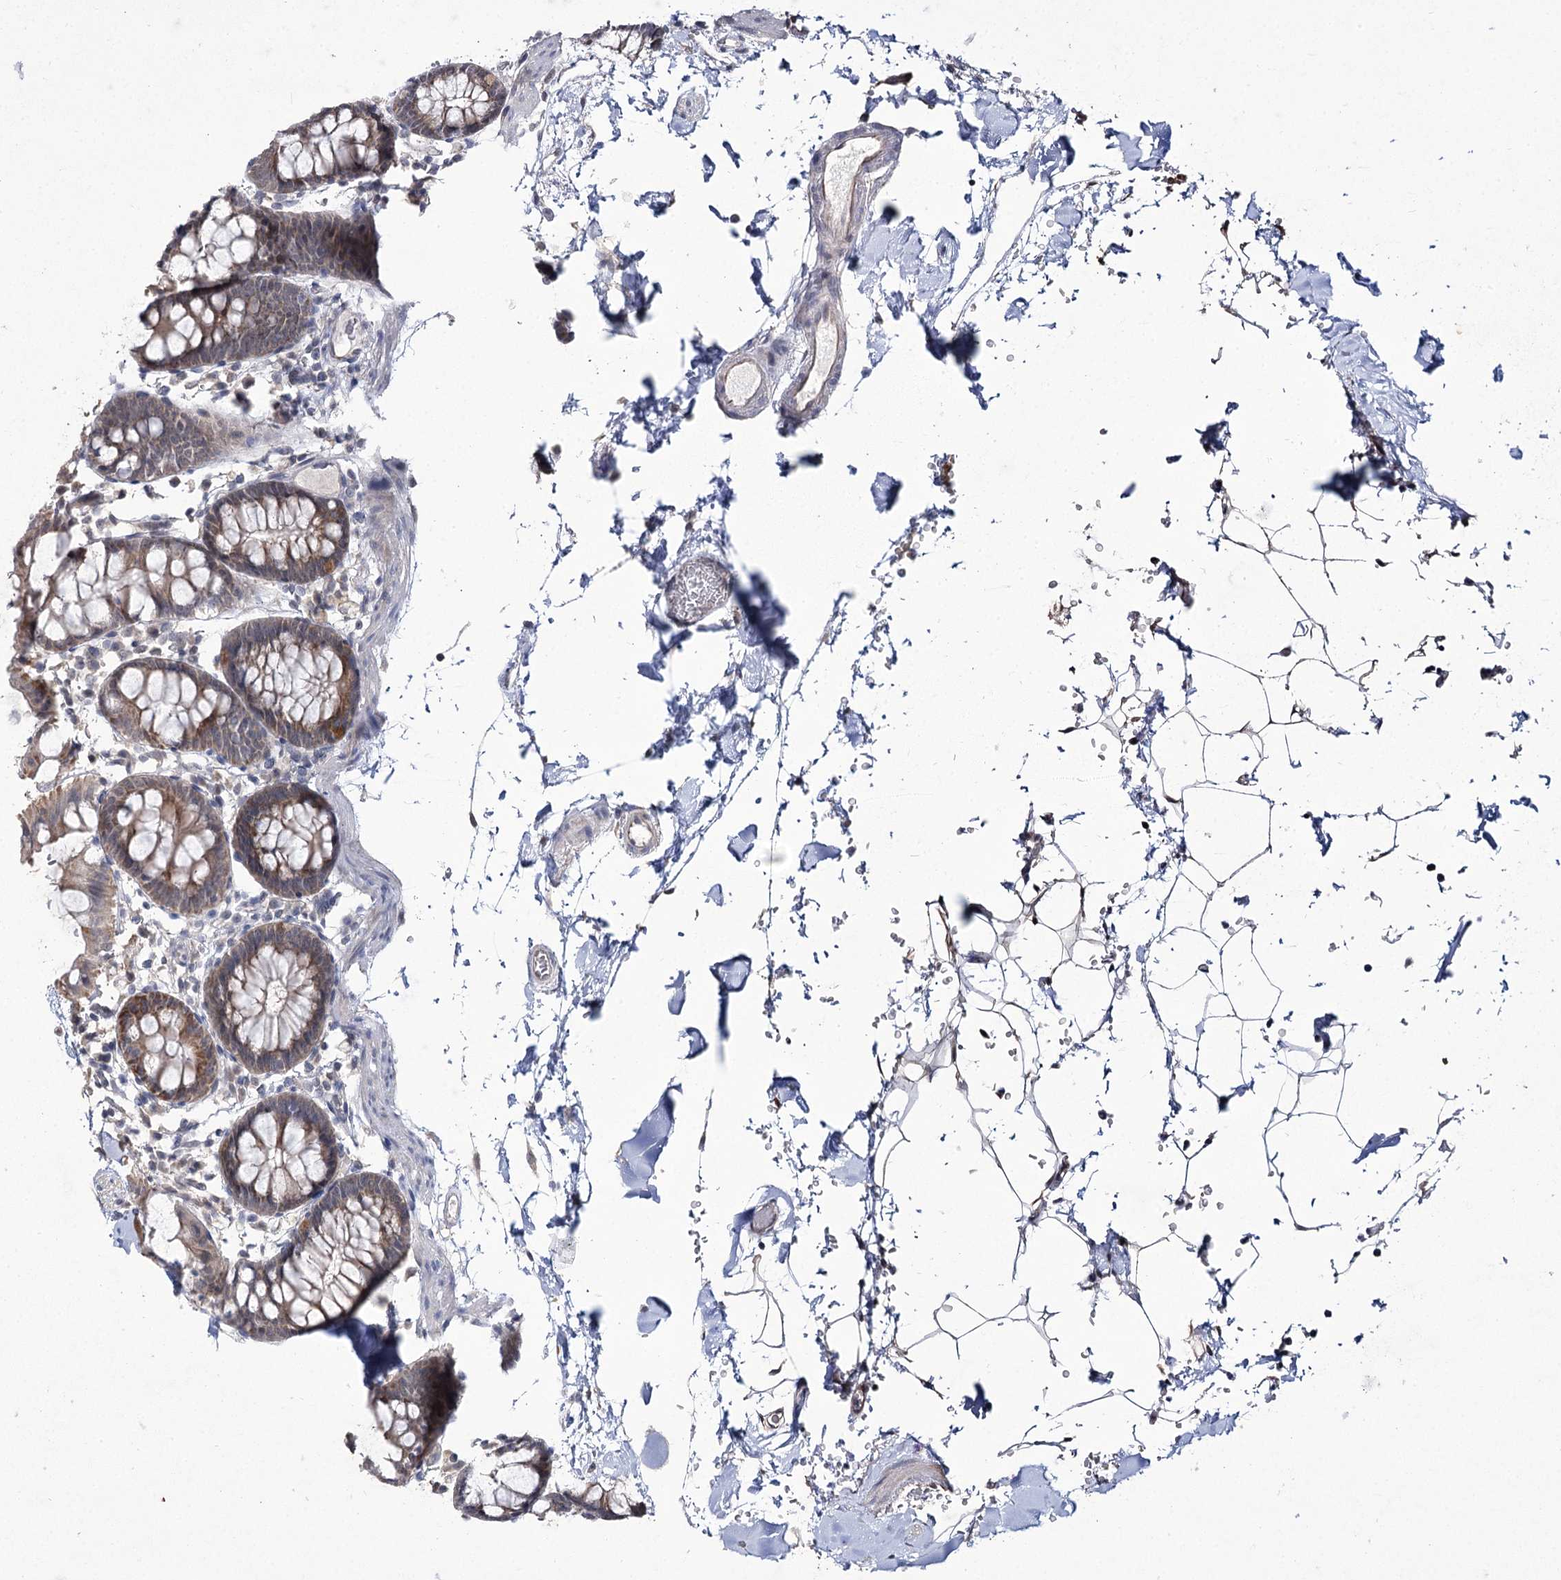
{"staining": {"intensity": "weak", "quantity": "25%-75%", "location": "cytoplasmic/membranous"}, "tissue": "colon", "cell_type": "Endothelial cells", "image_type": "normal", "snomed": [{"axis": "morphology", "description": "Normal tissue, NOS"}, {"axis": "topography", "description": "Colon"}], "caption": "Immunohistochemistry staining of benign colon, which shows low levels of weak cytoplasmic/membranous positivity in approximately 25%-75% of endothelial cells indicating weak cytoplasmic/membranous protein staining. The staining was performed using DAB (brown) for protein detection and nuclei were counterstained in hematoxylin (blue).", "gene": "PHYHIPL", "patient": {"sex": "male", "age": 75}}